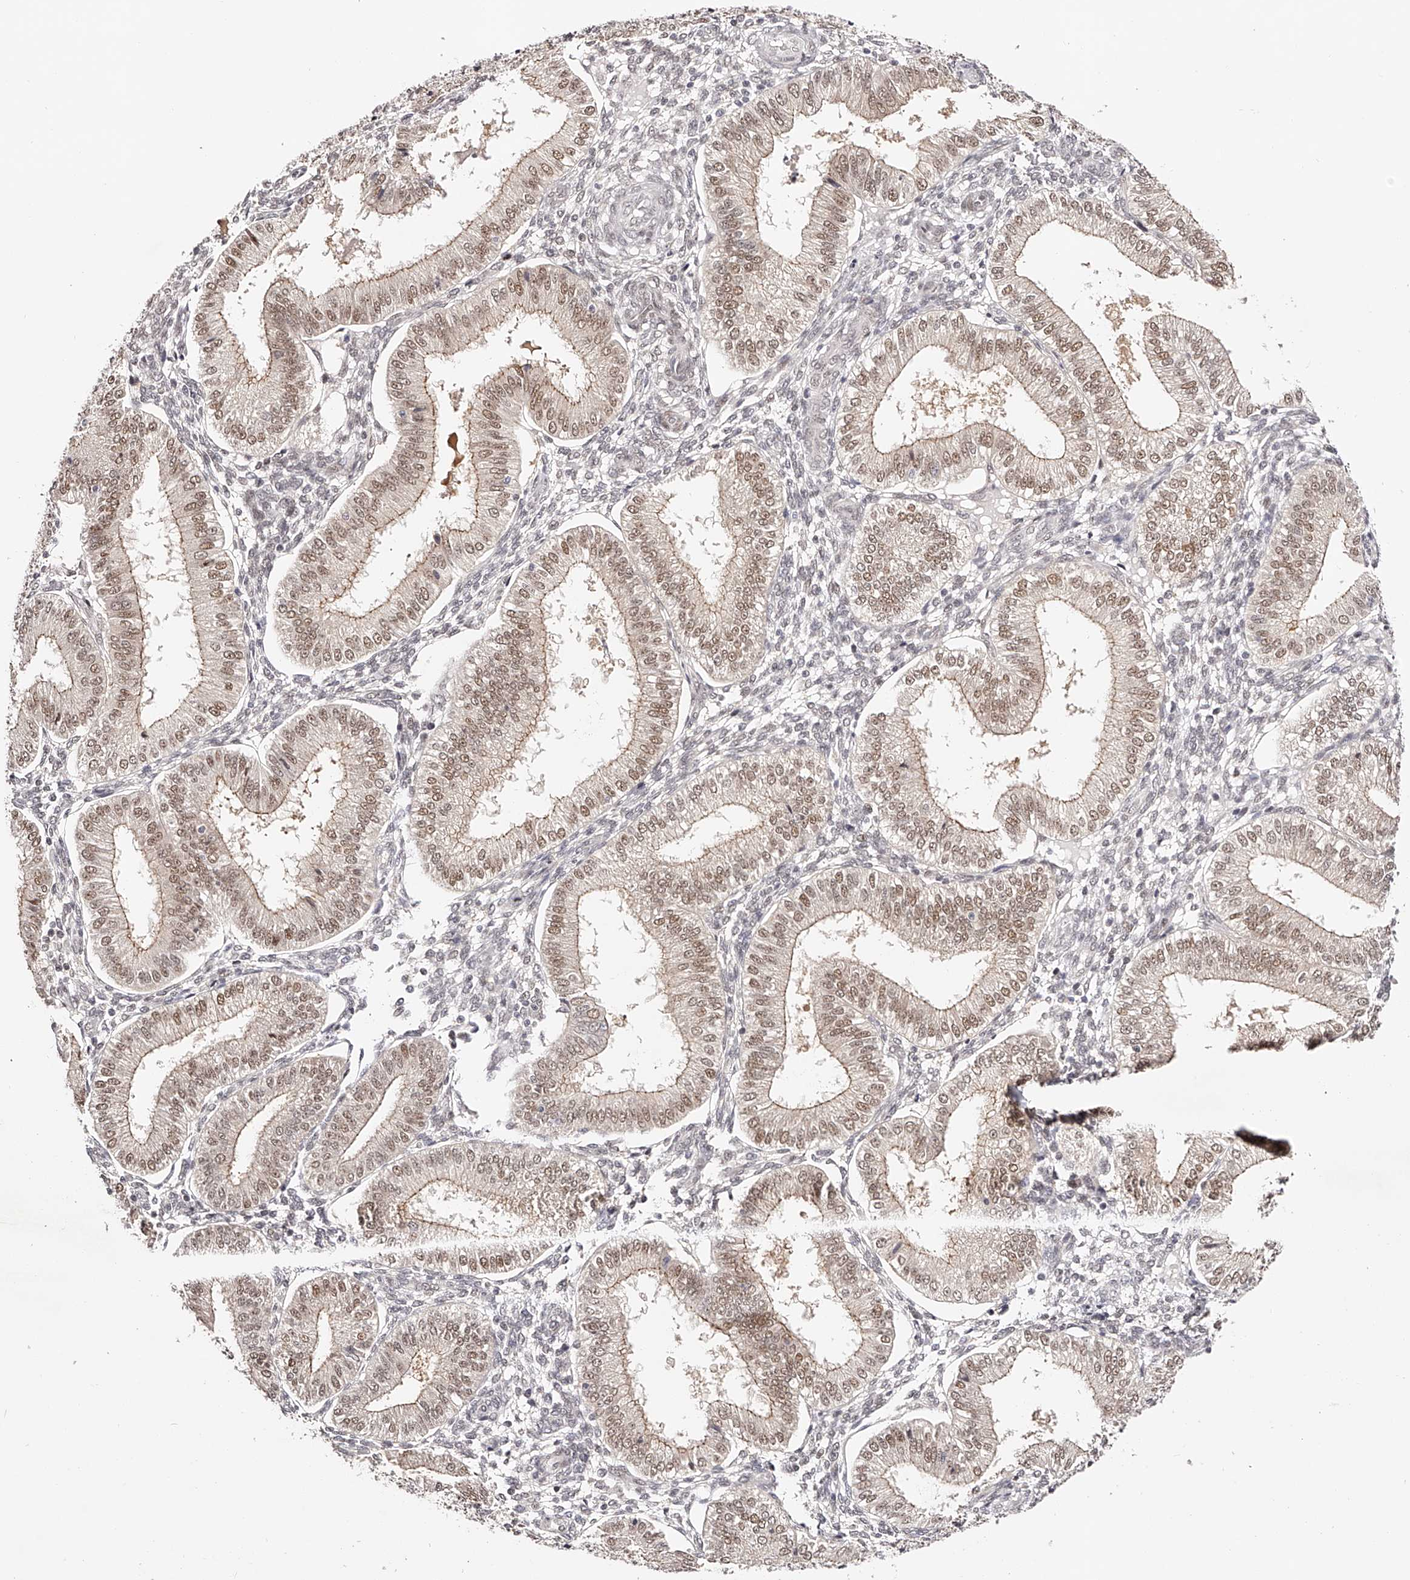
{"staining": {"intensity": "weak", "quantity": "<25%", "location": "nuclear"}, "tissue": "endometrium", "cell_type": "Cells in endometrial stroma", "image_type": "normal", "snomed": [{"axis": "morphology", "description": "Normal tissue, NOS"}, {"axis": "topography", "description": "Endometrium"}], "caption": "IHC of normal endometrium exhibits no expression in cells in endometrial stroma.", "gene": "USF3", "patient": {"sex": "female", "age": 39}}